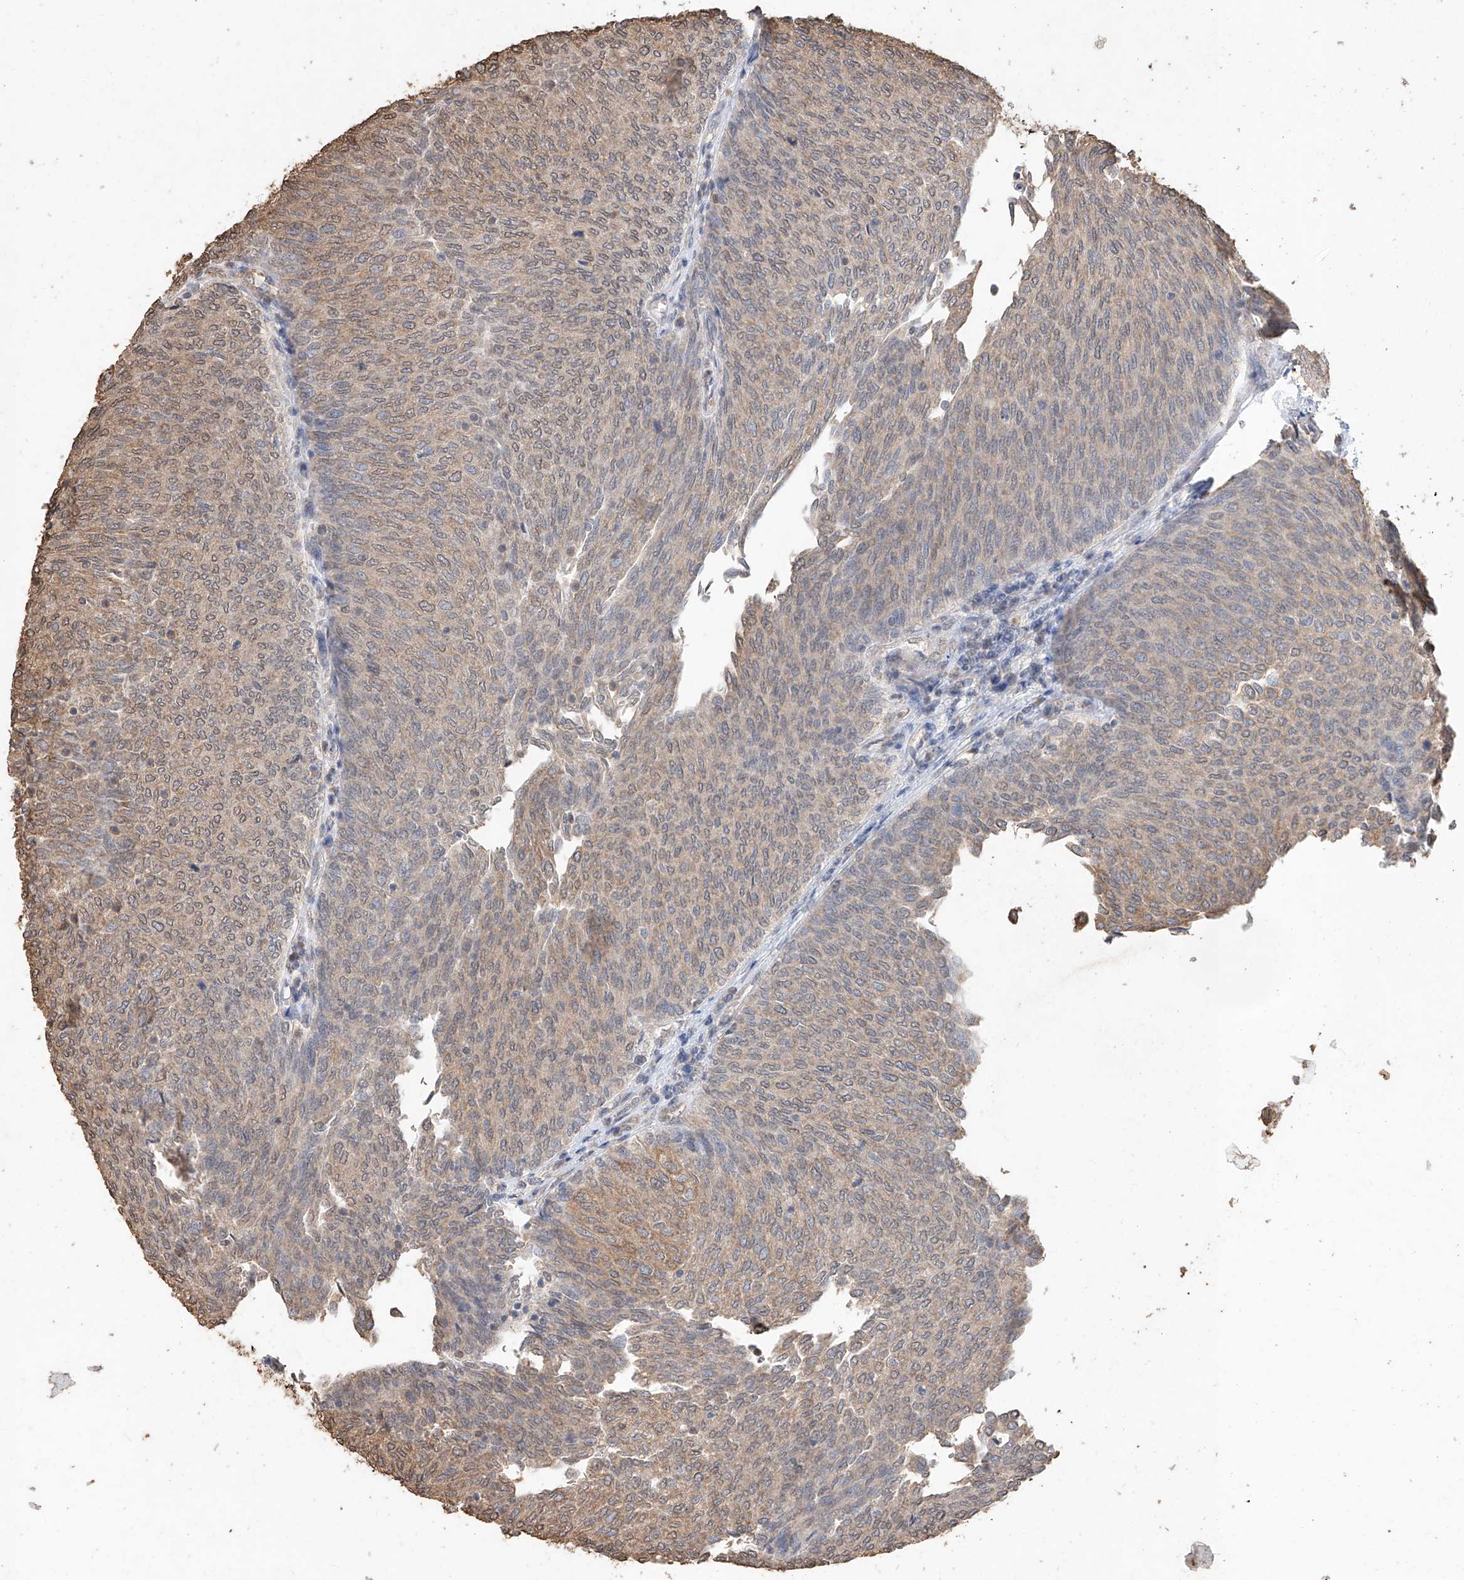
{"staining": {"intensity": "moderate", "quantity": "25%-75%", "location": "cytoplasmic/membranous"}, "tissue": "urothelial cancer", "cell_type": "Tumor cells", "image_type": "cancer", "snomed": [{"axis": "morphology", "description": "Urothelial carcinoma, Low grade"}, {"axis": "topography", "description": "Urinary bladder"}], "caption": "This photomicrograph displays immunohistochemistry (IHC) staining of urothelial cancer, with medium moderate cytoplasmic/membranous staining in about 25%-75% of tumor cells.", "gene": "ELOVL1", "patient": {"sex": "female", "age": 79}}